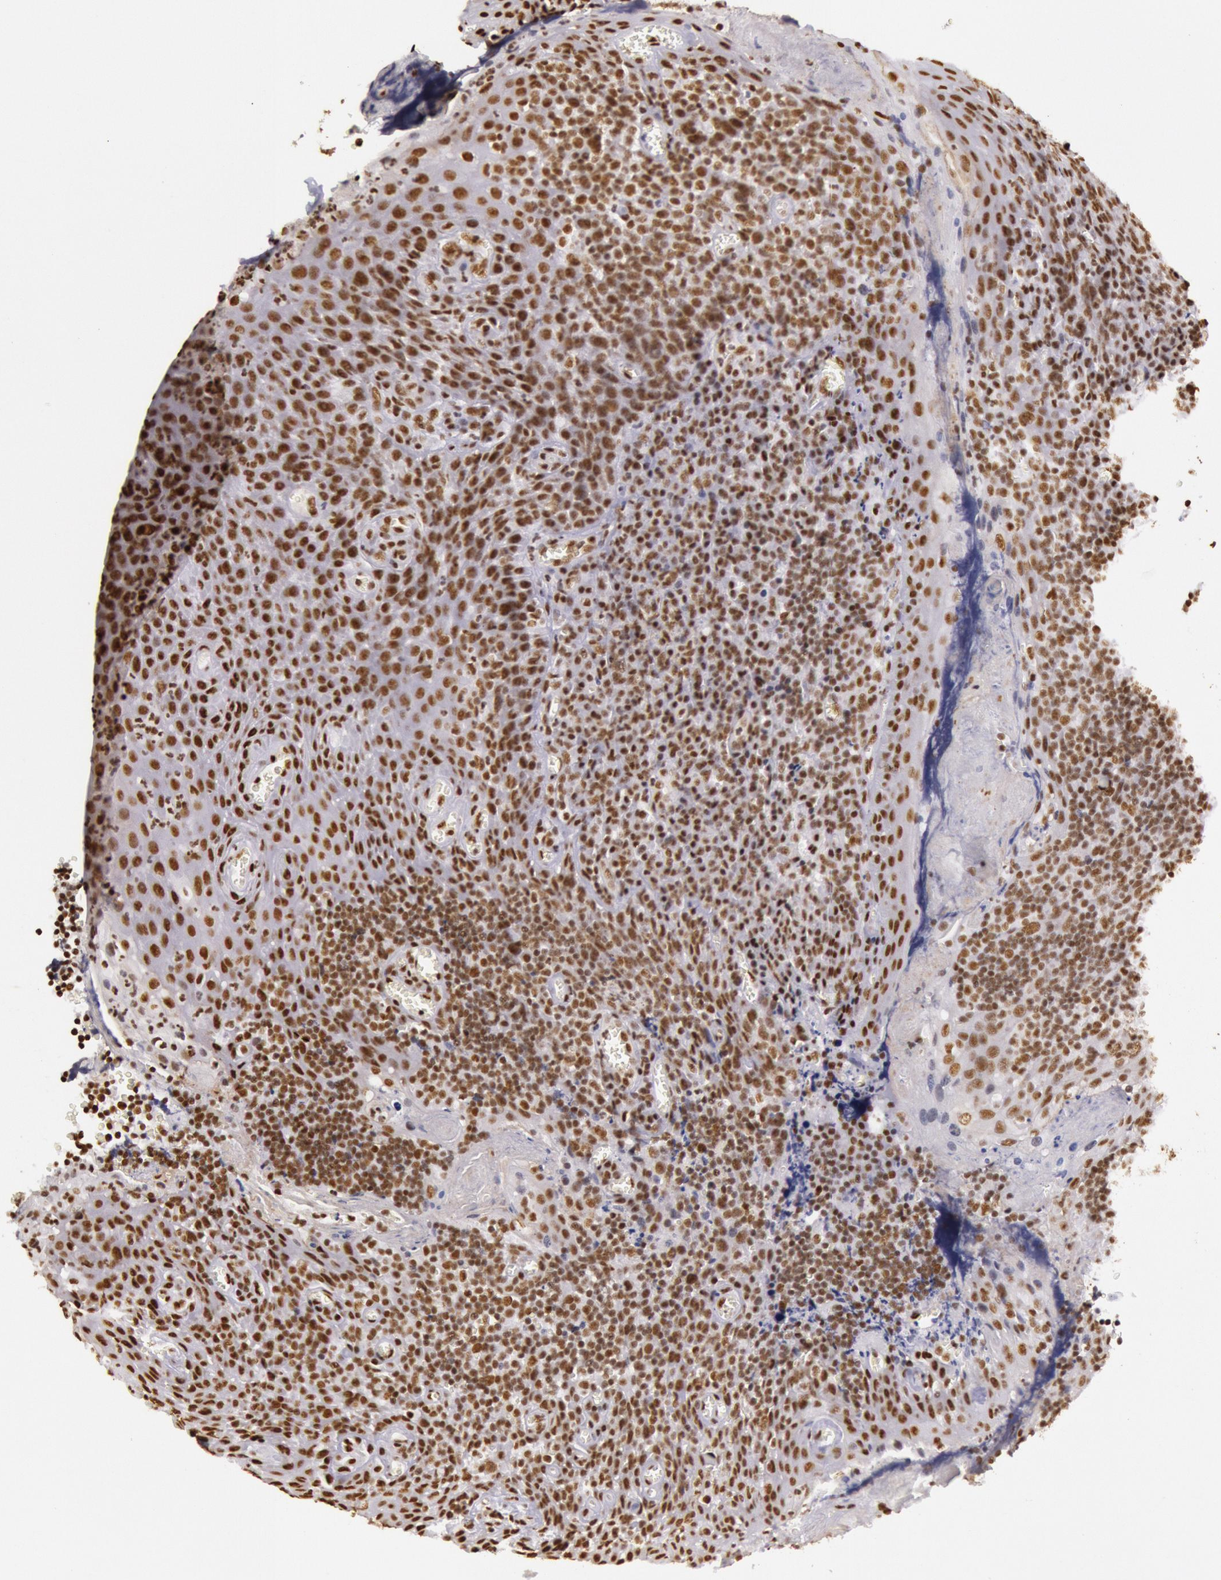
{"staining": {"intensity": "moderate", "quantity": ">75%", "location": "nuclear"}, "tissue": "tonsil", "cell_type": "Germinal center cells", "image_type": "normal", "snomed": [{"axis": "morphology", "description": "Normal tissue, NOS"}, {"axis": "topography", "description": "Tonsil"}], "caption": "Immunohistochemistry staining of benign tonsil, which displays medium levels of moderate nuclear staining in approximately >75% of germinal center cells indicating moderate nuclear protein positivity. The staining was performed using DAB (3,3'-diaminobenzidine) (brown) for protein detection and nuclei were counterstained in hematoxylin (blue).", "gene": "HNRNPH1", "patient": {"sex": "male", "age": 20}}